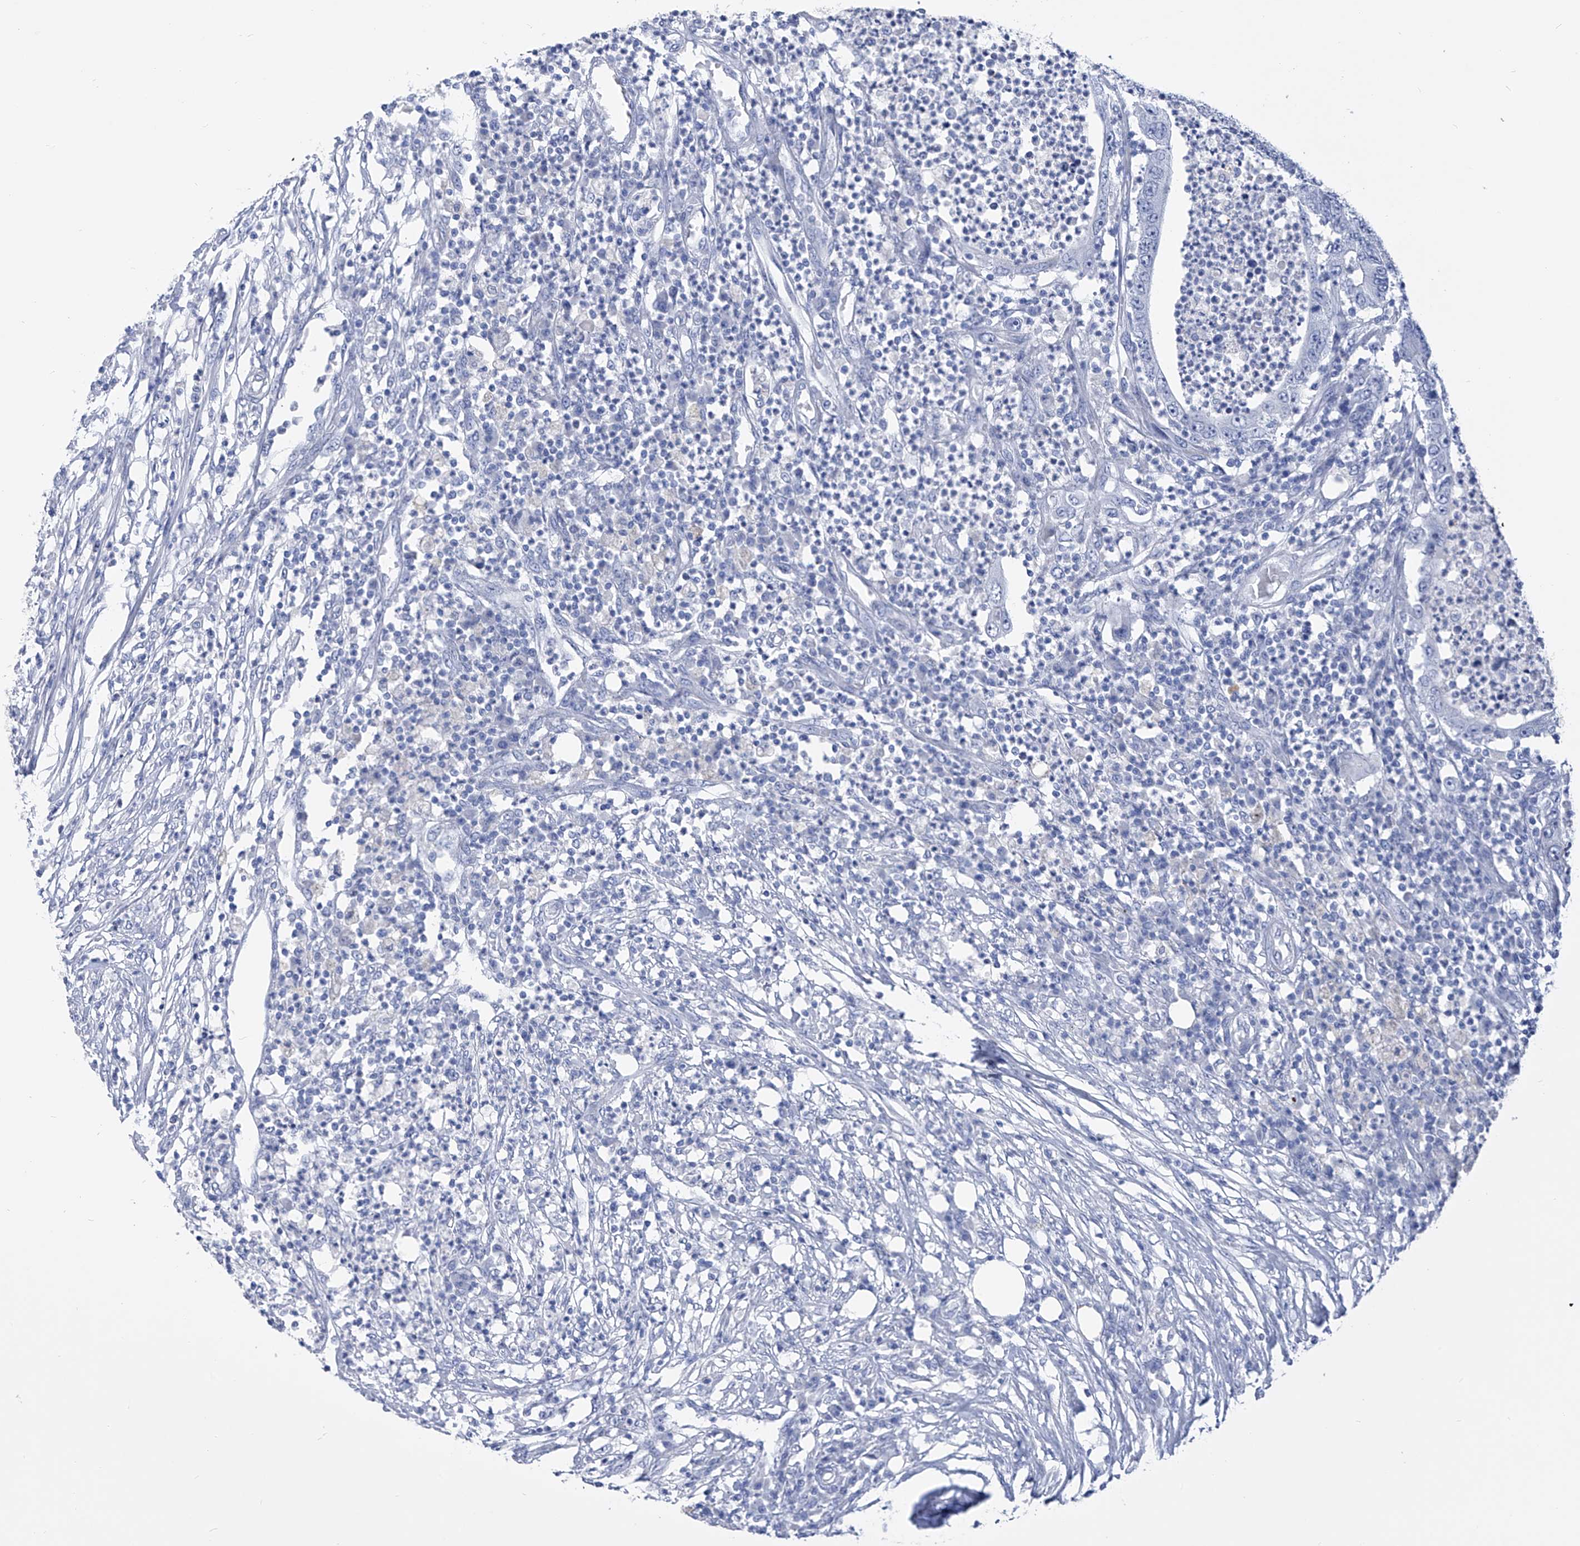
{"staining": {"intensity": "negative", "quantity": "none", "location": "none"}, "tissue": "colorectal cancer", "cell_type": "Tumor cells", "image_type": "cancer", "snomed": [{"axis": "morphology", "description": "Adenocarcinoma, NOS"}, {"axis": "topography", "description": "Colon"}], "caption": "An immunohistochemistry image of adenocarcinoma (colorectal) is shown. There is no staining in tumor cells of adenocarcinoma (colorectal).", "gene": "ADRA1A", "patient": {"sex": "male", "age": 83}}